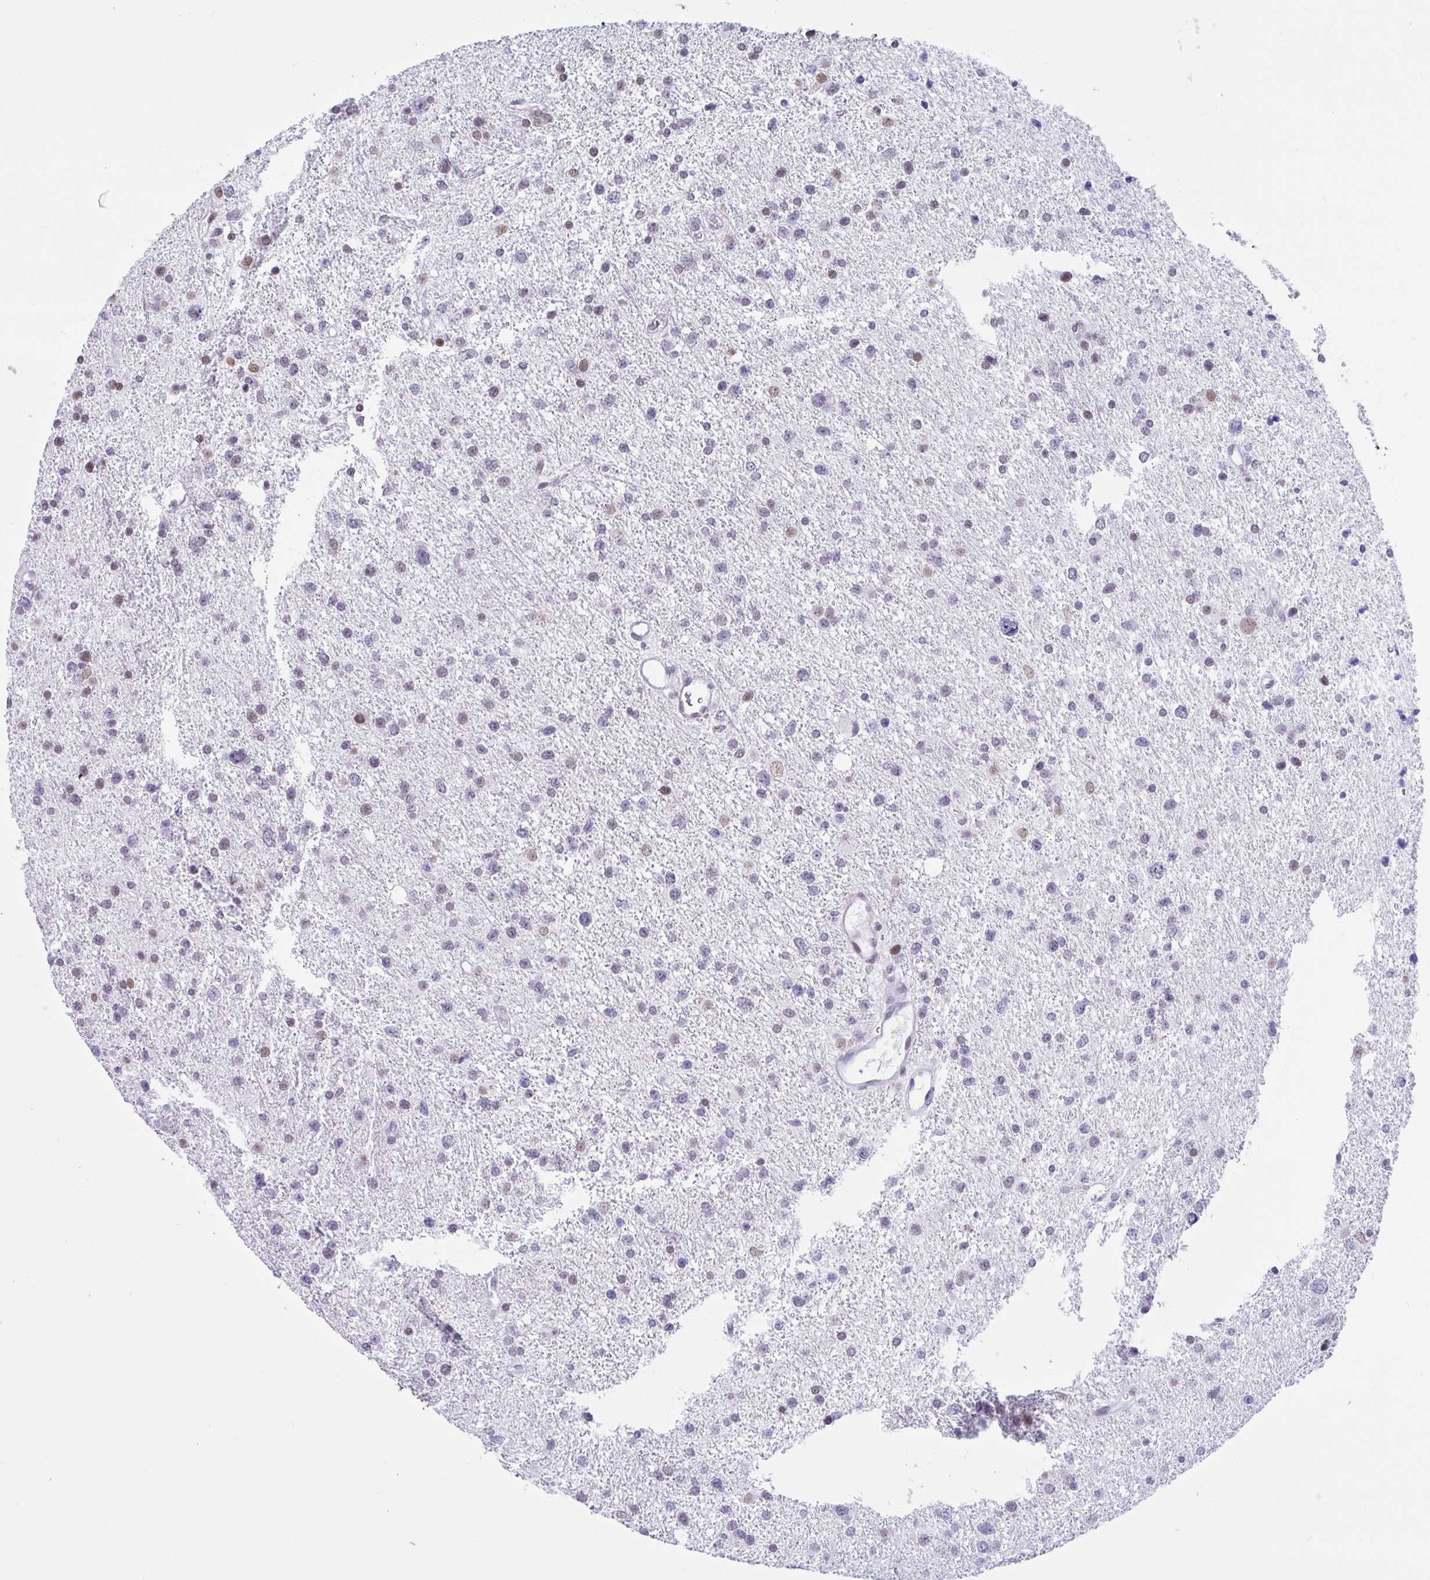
{"staining": {"intensity": "weak", "quantity": "<25%", "location": "nuclear"}, "tissue": "glioma", "cell_type": "Tumor cells", "image_type": "cancer", "snomed": [{"axis": "morphology", "description": "Glioma, malignant, Low grade"}, {"axis": "topography", "description": "Brain"}], "caption": "High magnification brightfield microscopy of glioma stained with DAB (3,3'-diaminobenzidine) (brown) and counterstained with hematoxylin (blue): tumor cells show no significant staining.", "gene": "CBFA2T2", "patient": {"sex": "female", "age": 55}}